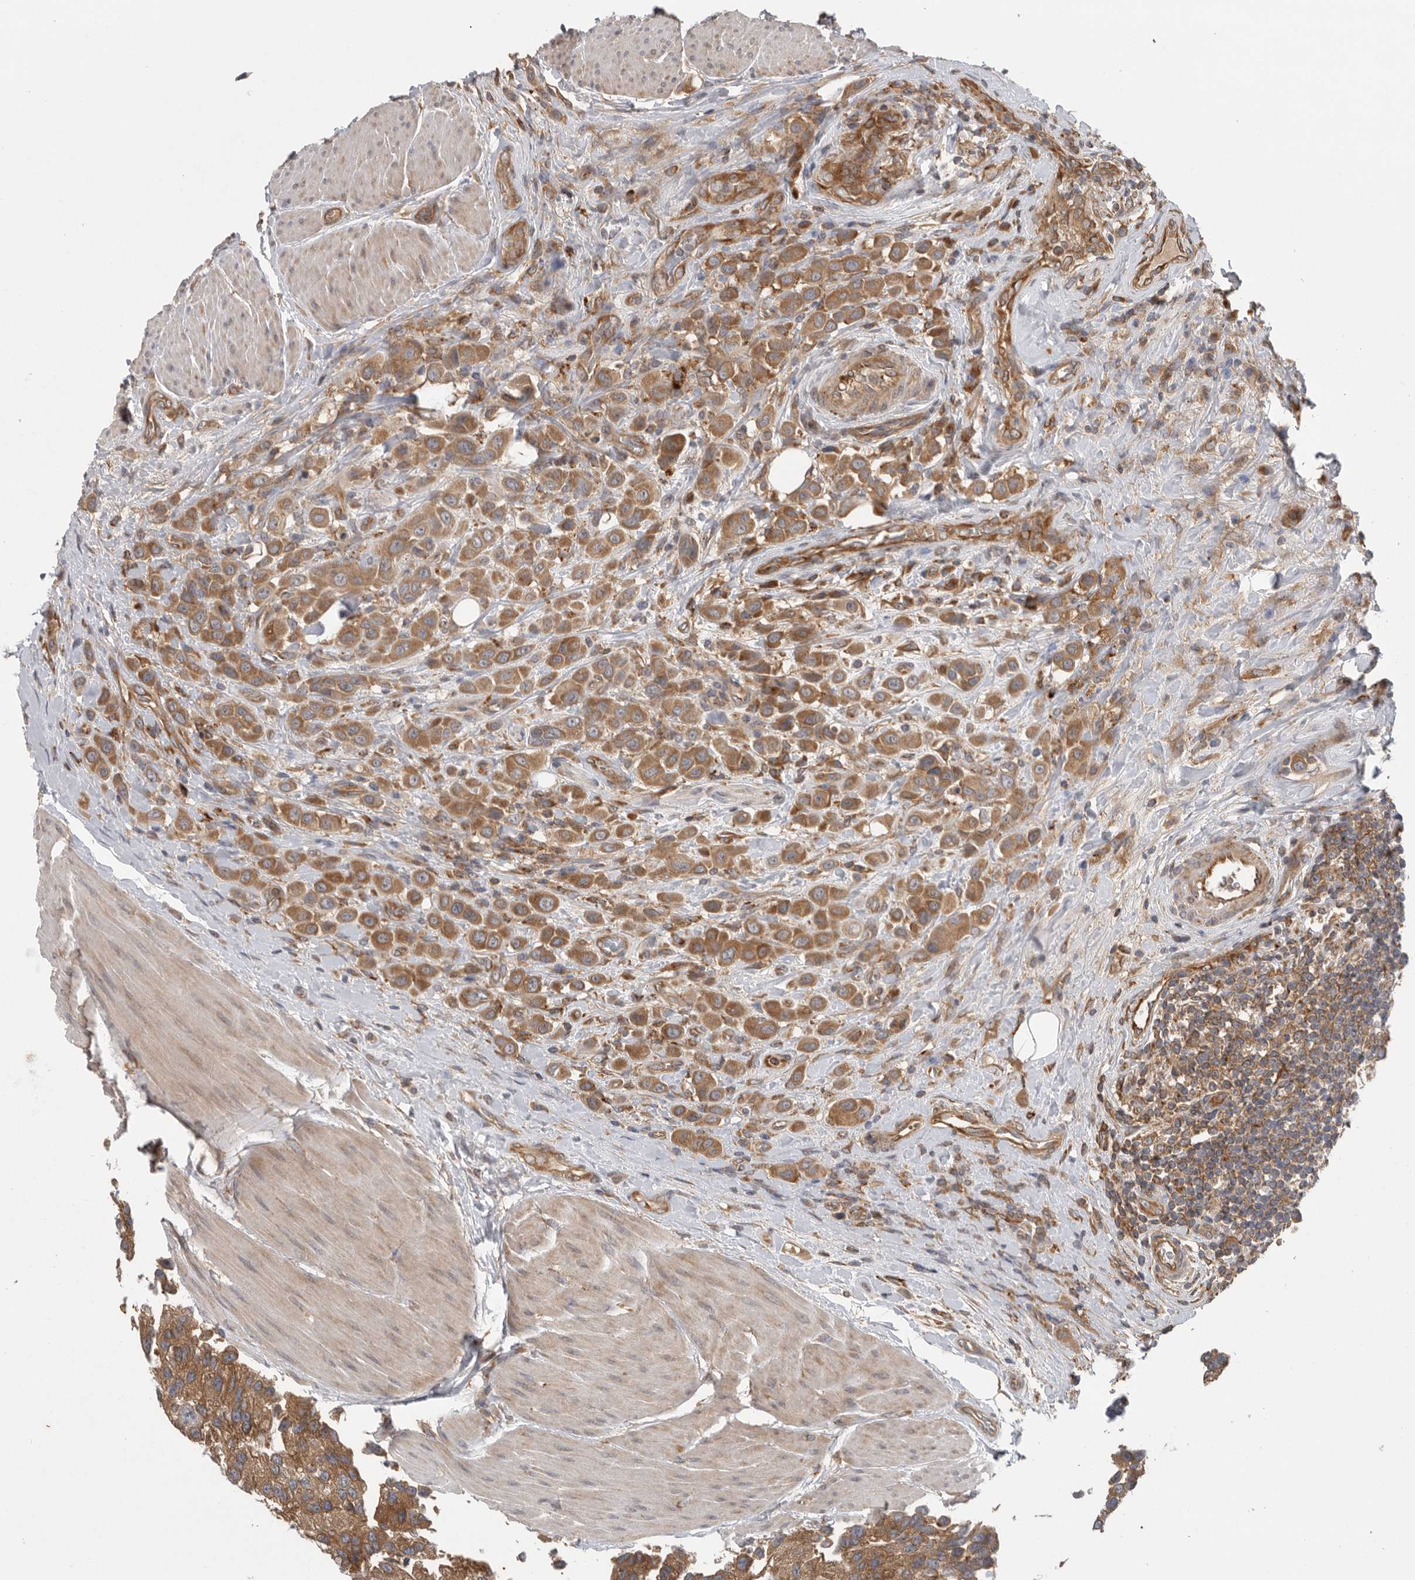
{"staining": {"intensity": "moderate", "quantity": ">75%", "location": "cytoplasmic/membranous"}, "tissue": "urothelial cancer", "cell_type": "Tumor cells", "image_type": "cancer", "snomed": [{"axis": "morphology", "description": "Urothelial carcinoma, High grade"}, {"axis": "topography", "description": "Urinary bladder"}], "caption": "Human urothelial carcinoma (high-grade) stained for a protein (brown) shows moderate cytoplasmic/membranous positive positivity in about >75% of tumor cells.", "gene": "C1orf109", "patient": {"sex": "male", "age": 50}}